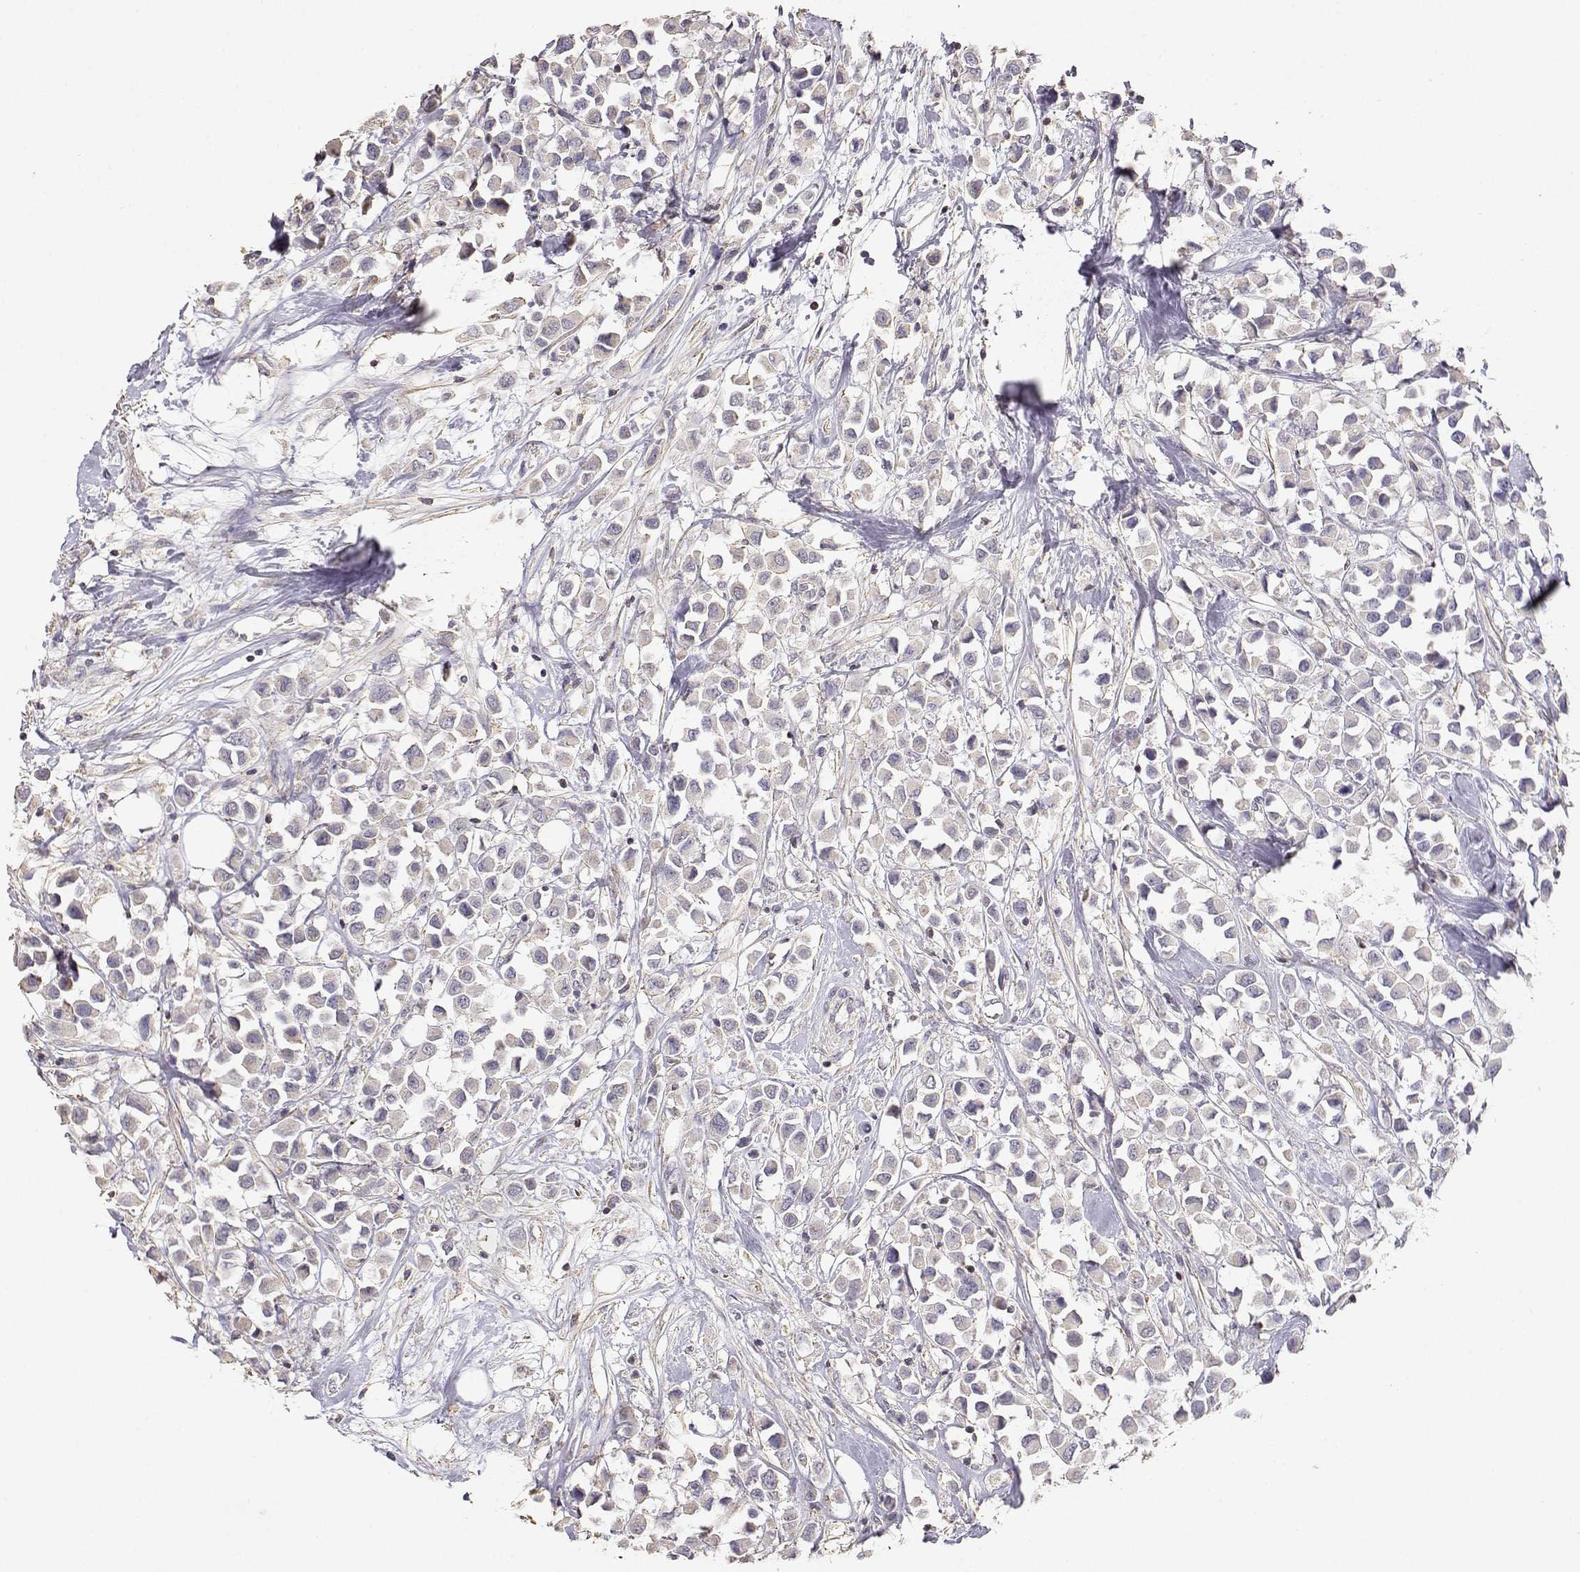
{"staining": {"intensity": "negative", "quantity": "none", "location": "none"}, "tissue": "breast cancer", "cell_type": "Tumor cells", "image_type": "cancer", "snomed": [{"axis": "morphology", "description": "Duct carcinoma"}, {"axis": "topography", "description": "Breast"}], "caption": "This histopathology image is of breast infiltrating ductal carcinoma stained with IHC to label a protein in brown with the nuclei are counter-stained blue. There is no positivity in tumor cells. (DAB (3,3'-diaminobenzidine) immunohistochemistry (IHC) with hematoxylin counter stain).", "gene": "TNFRSF10C", "patient": {"sex": "female", "age": 61}}